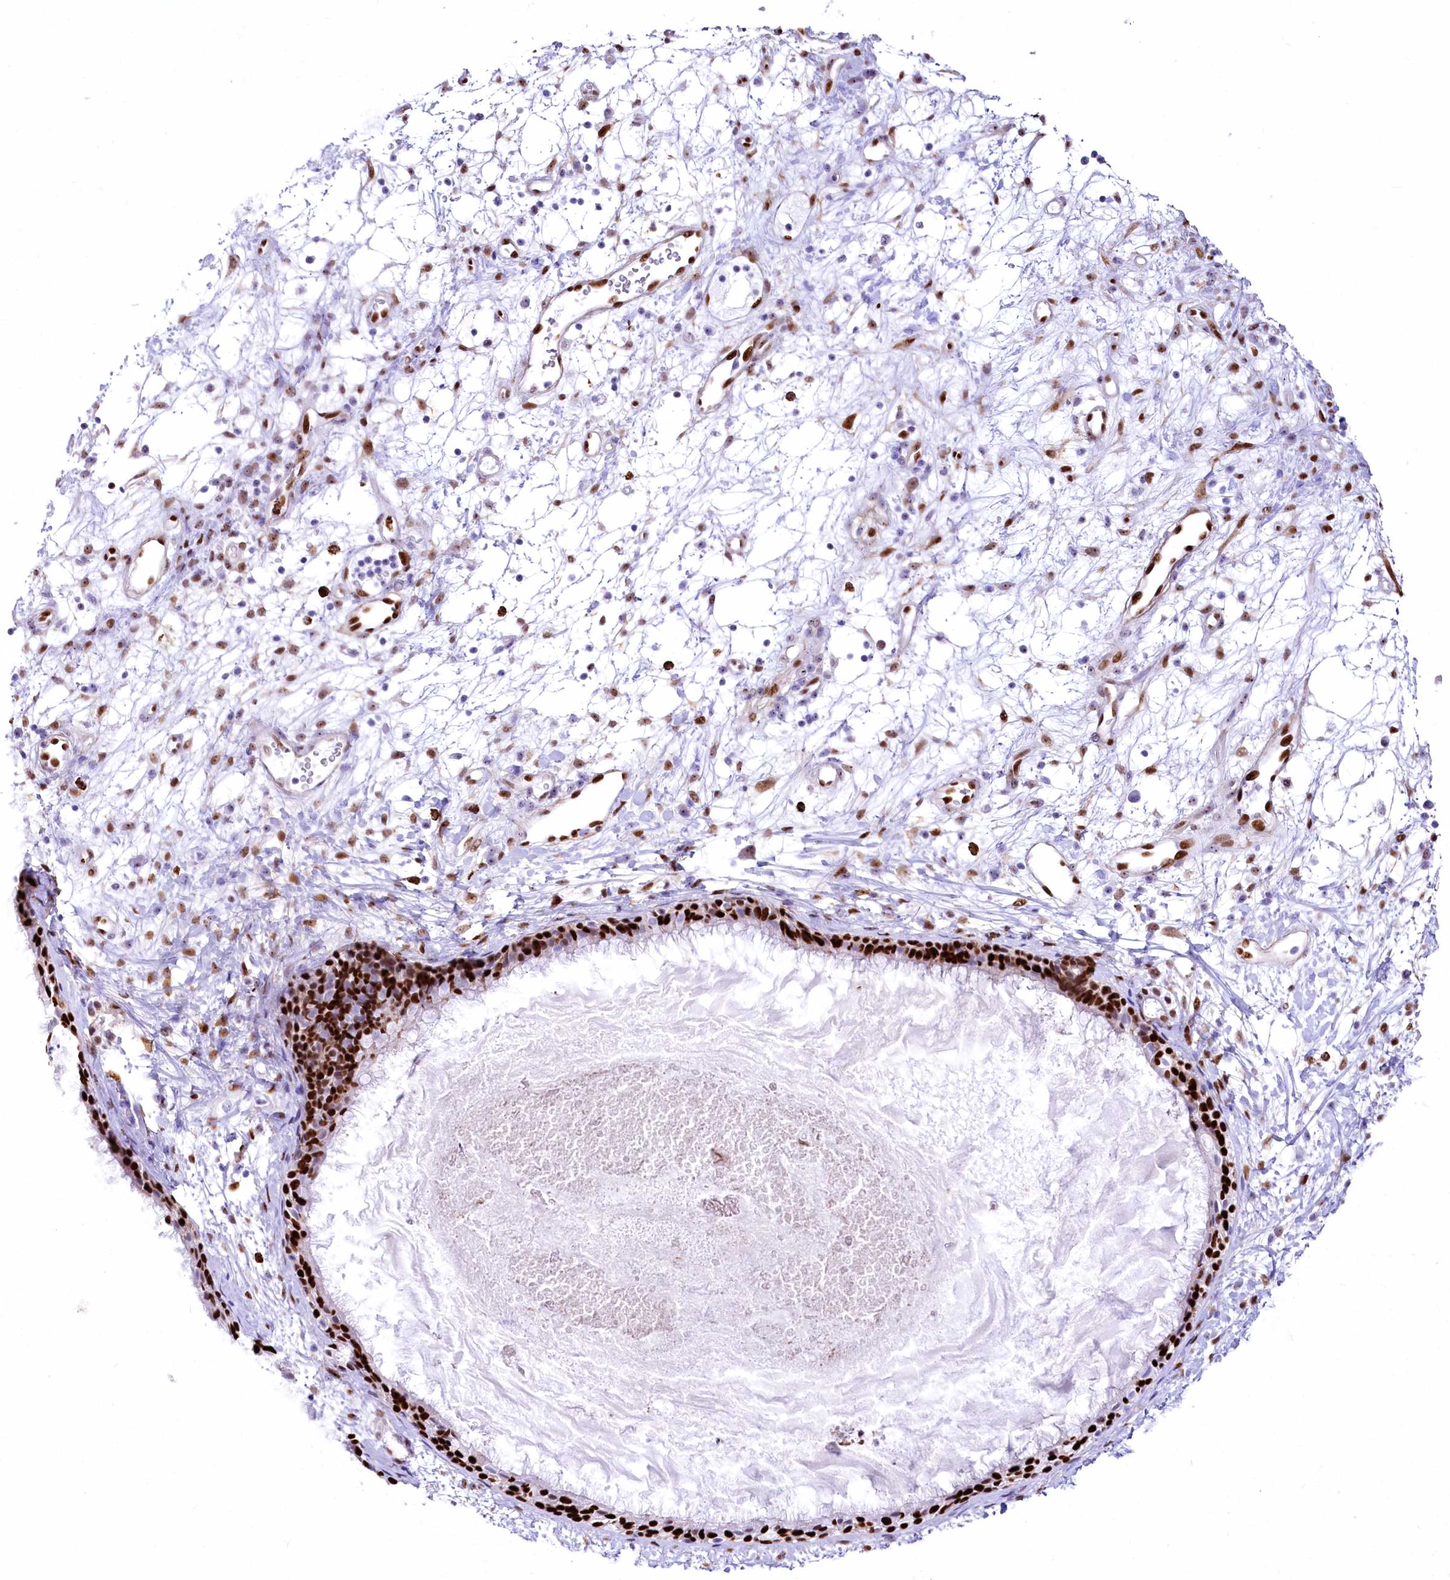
{"staining": {"intensity": "strong", "quantity": "25%-75%", "location": "nuclear"}, "tissue": "nasopharynx", "cell_type": "Respiratory epithelial cells", "image_type": "normal", "snomed": [{"axis": "morphology", "description": "Normal tissue, NOS"}, {"axis": "topography", "description": "Nasopharynx"}], "caption": "Unremarkable nasopharynx was stained to show a protein in brown. There is high levels of strong nuclear positivity in about 25%-75% of respiratory epithelial cells.", "gene": "PTMS", "patient": {"sex": "male", "age": 22}}